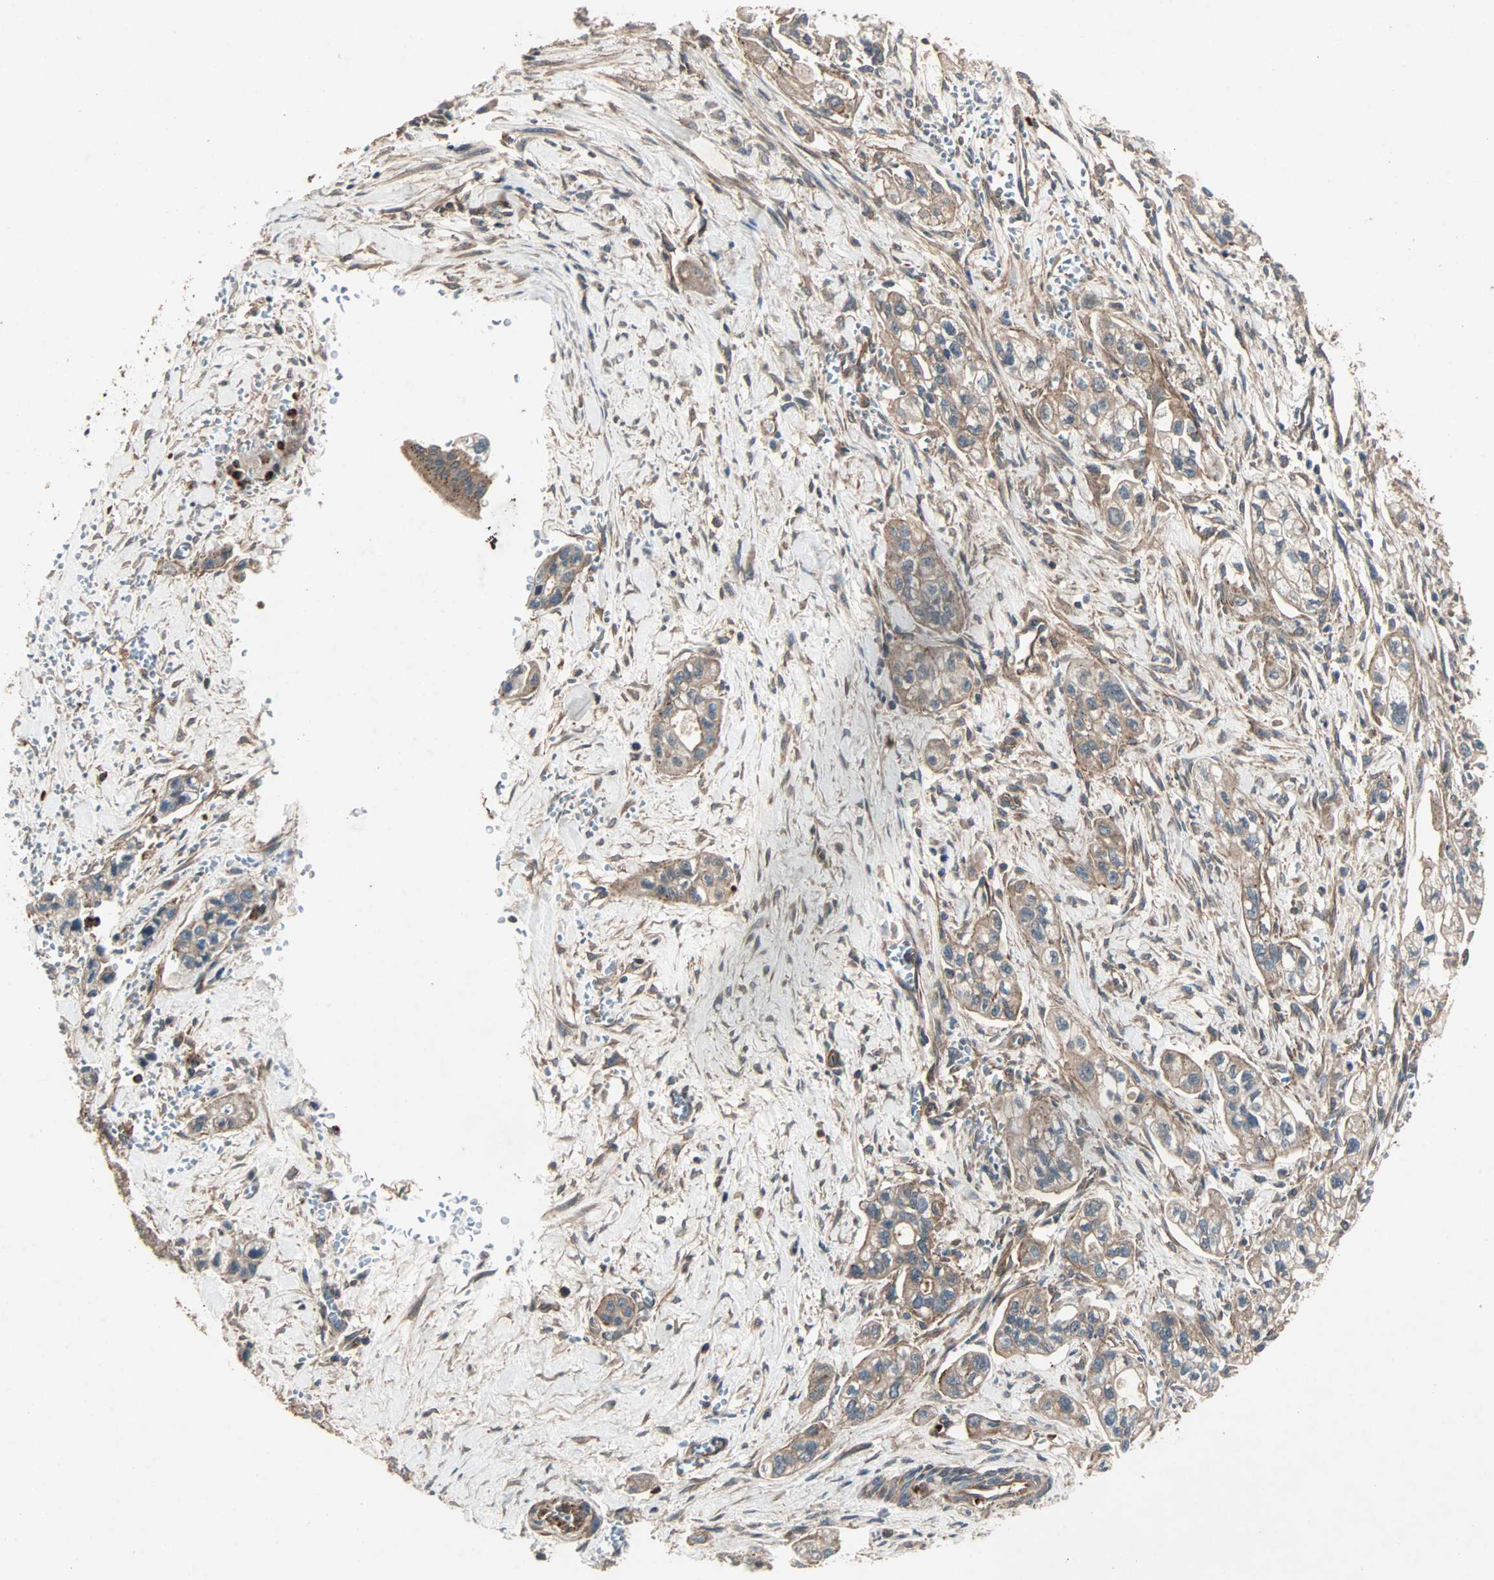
{"staining": {"intensity": "moderate", "quantity": ">75%", "location": "cytoplasmic/membranous"}, "tissue": "pancreatic cancer", "cell_type": "Tumor cells", "image_type": "cancer", "snomed": [{"axis": "morphology", "description": "Adenocarcinoma, NOS"}, {"axis": "topography", "description": "Pancreas"}], "caption": "Protein analysis of pancreatic adenocarcinoma tissue demonstrates moderate cytoplasmic/membranous expression in approximately >75% of tumor cells.", "gene": "GCK", "patient": {"sex": "male", "age": 74}}